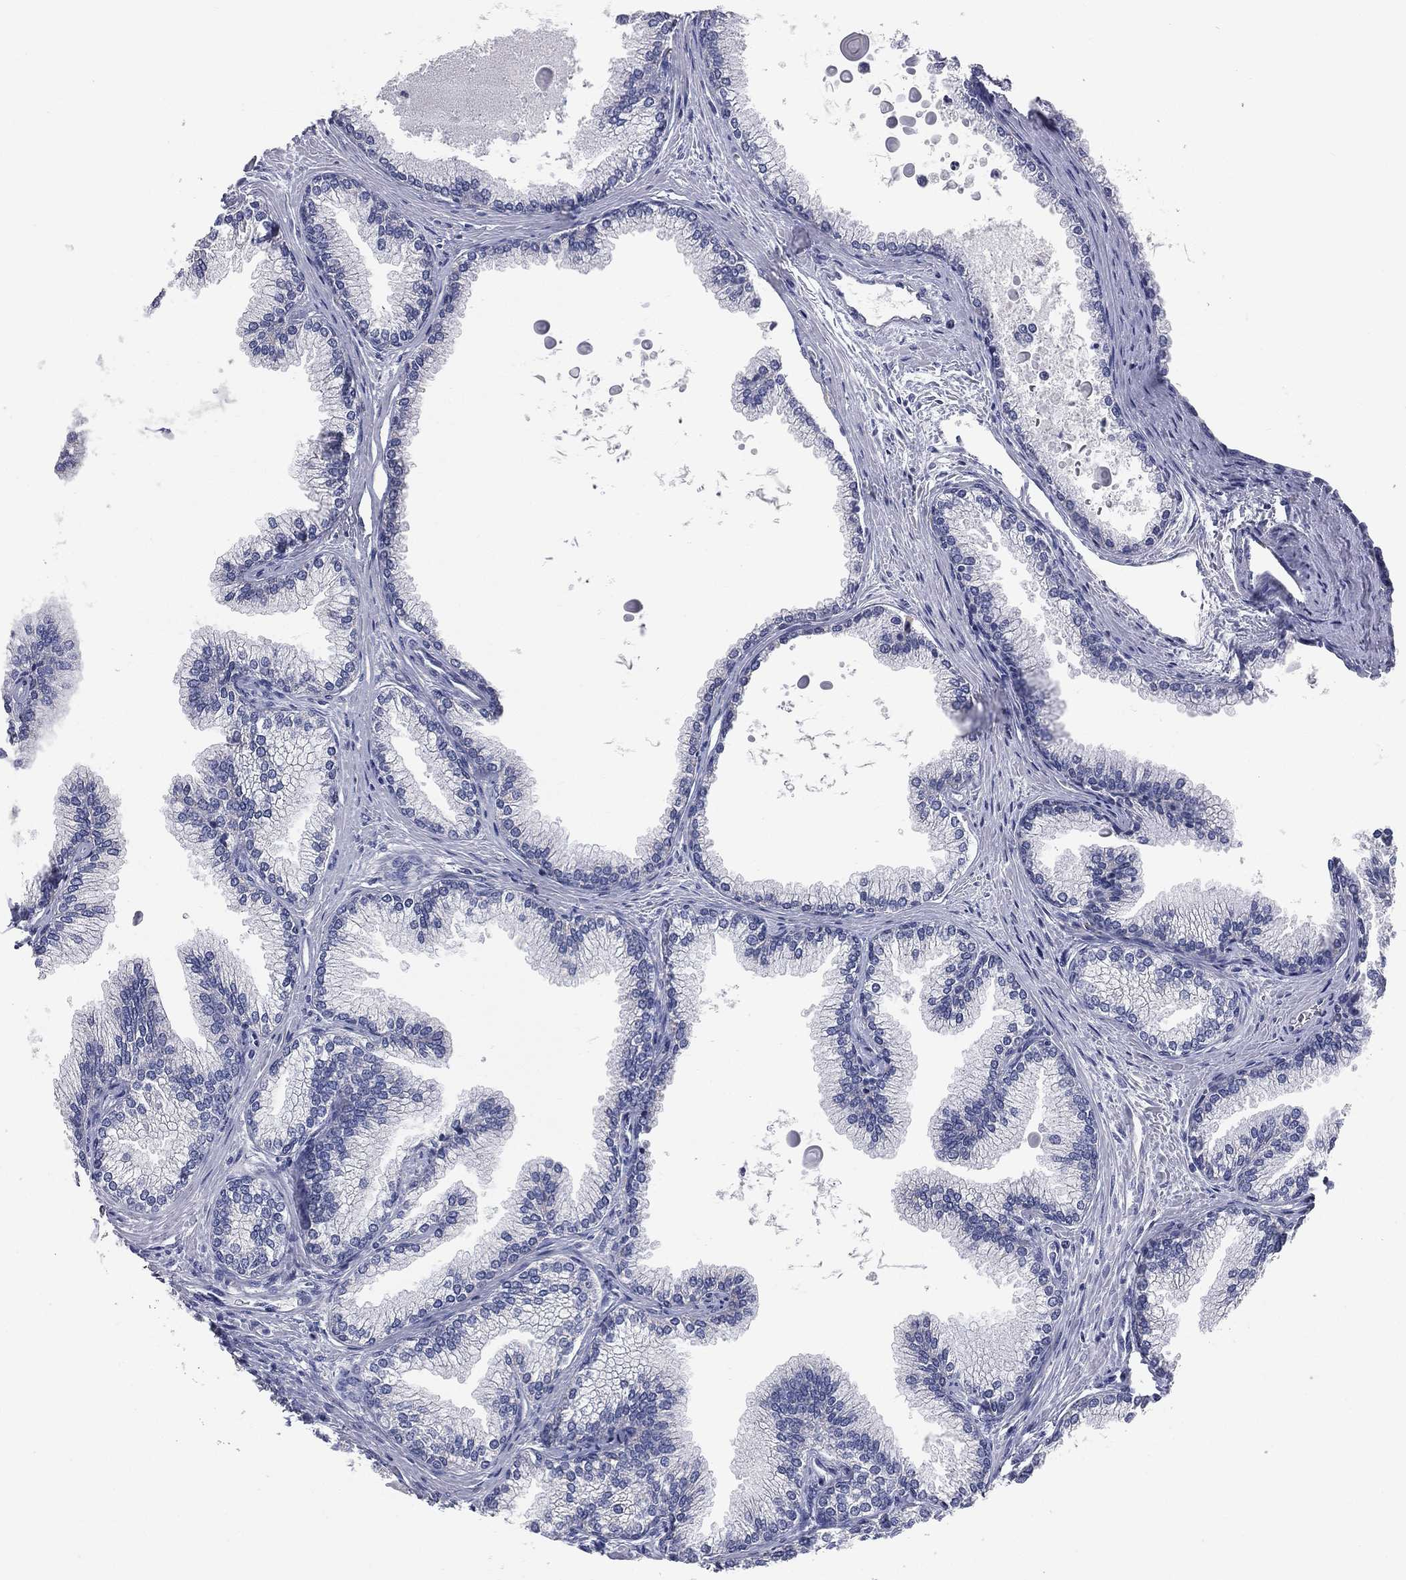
{"staining": {"intensity": "negative", "quantity": "none", "location": "none"}, "tissue": "prostate", "cell_type": "Glandular cells", "image_type": "normal", "snomed": [{"axis": "morphology", "description": "Normal tissue, NOS"}, {"axis": "topography", "description": "Prostate"}], "caption": "A high-resolution image shows immunohistochemistry staining of unremarkable prostate, which reveals no significant expression in glandular cells.", "gene": "STK31", "patient": {"sex": "male", "age": 72}}